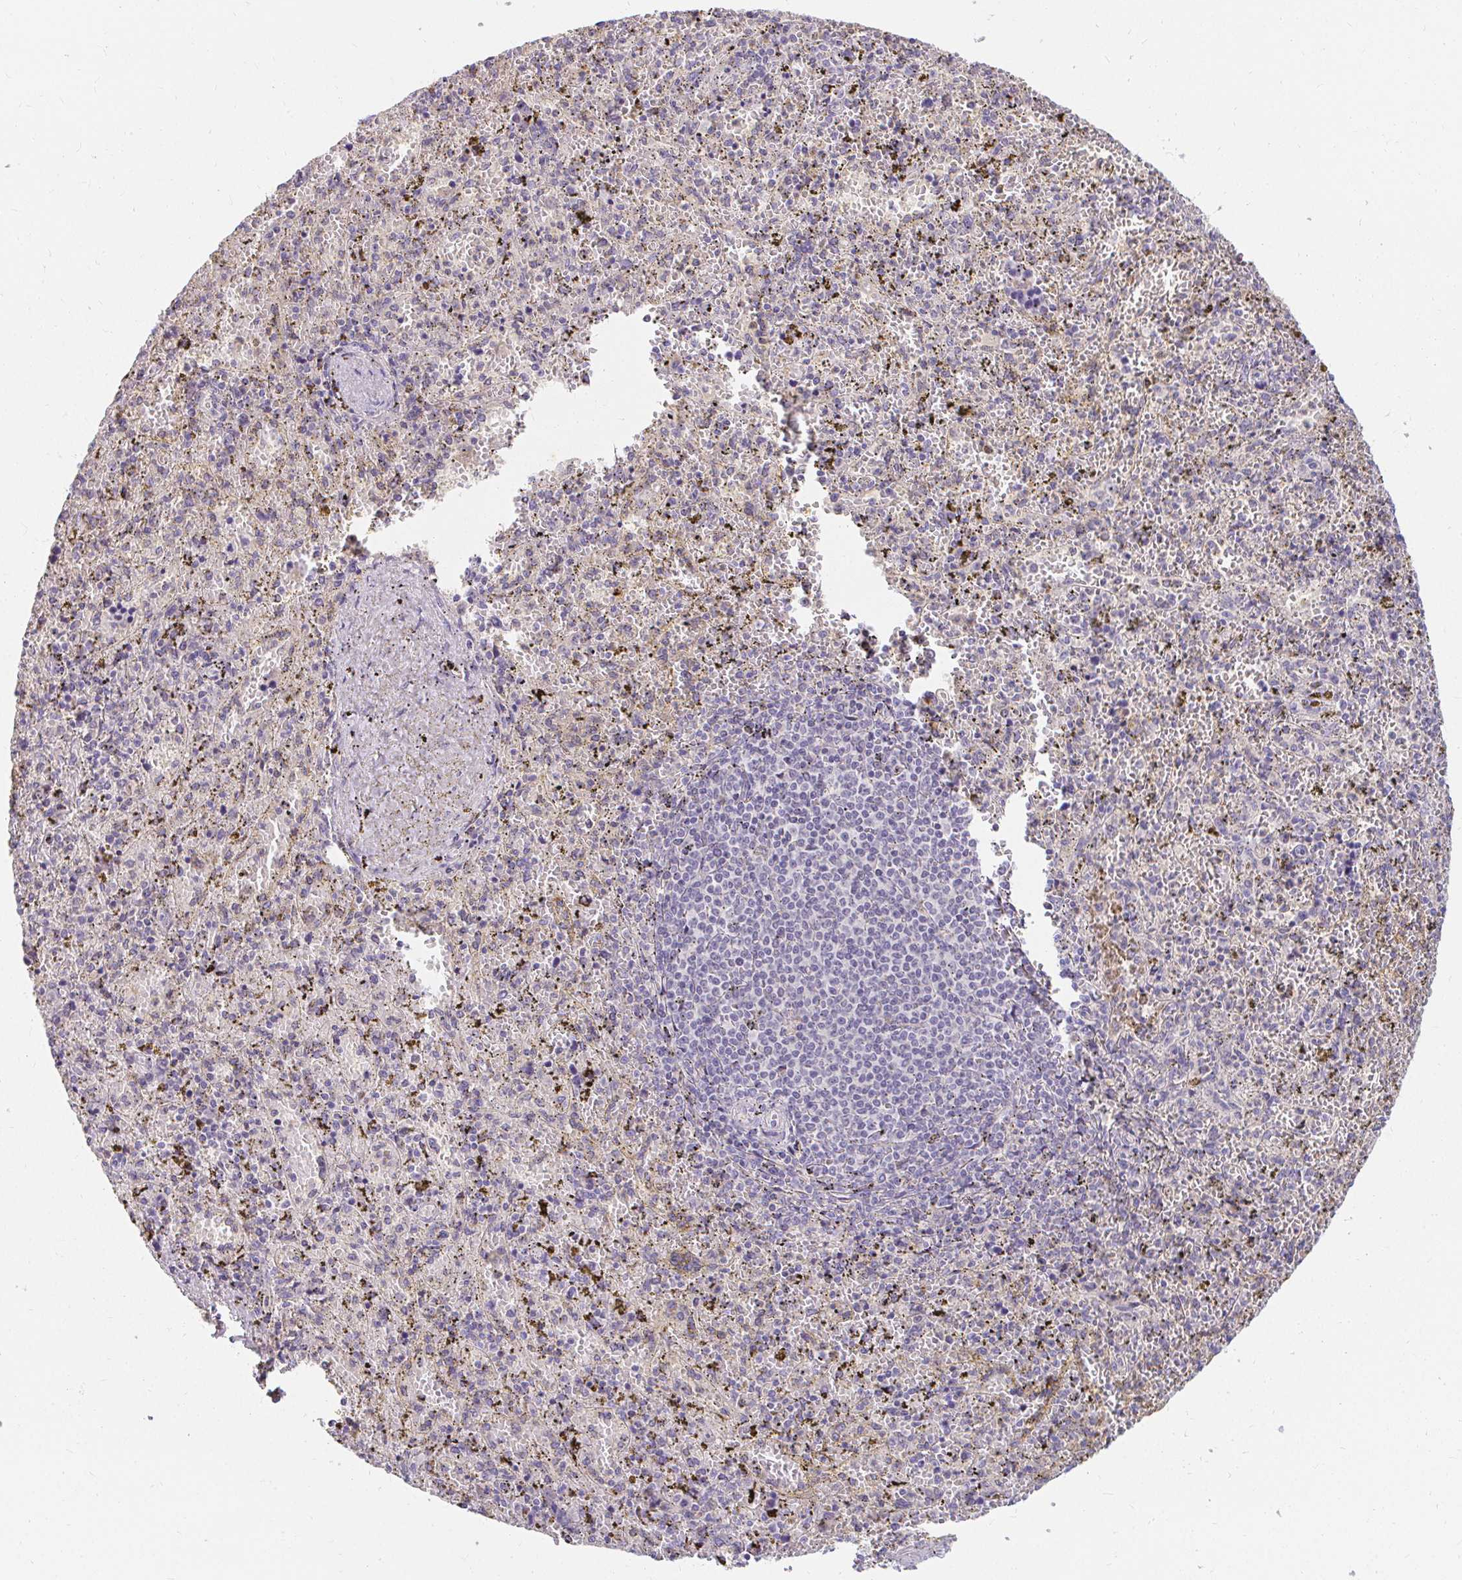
{"staining": {"intensity": "negative", "quantity": "none", "location": "none"}, "tissue": "spleen", "cell_type": "Cells in red pulp", "image_type": "normal", "snomed": [{"axis": "morphology", "description": "Normal tissue, NOS"}, {"axis": "topography", "description": "Spleen"}], "caption": "Immunohistochemistry image of benign spleen: human spleen stained with DAB displays no significant protein positivity in cells in red pulp. The staining is performed using DAB (3,3'-diaminobenzidine) brown chromogen with nuclei counter-stained in using hematoxylin.", "gene": "LOXL4", "patient": {"sex": "female", "age": 50}}